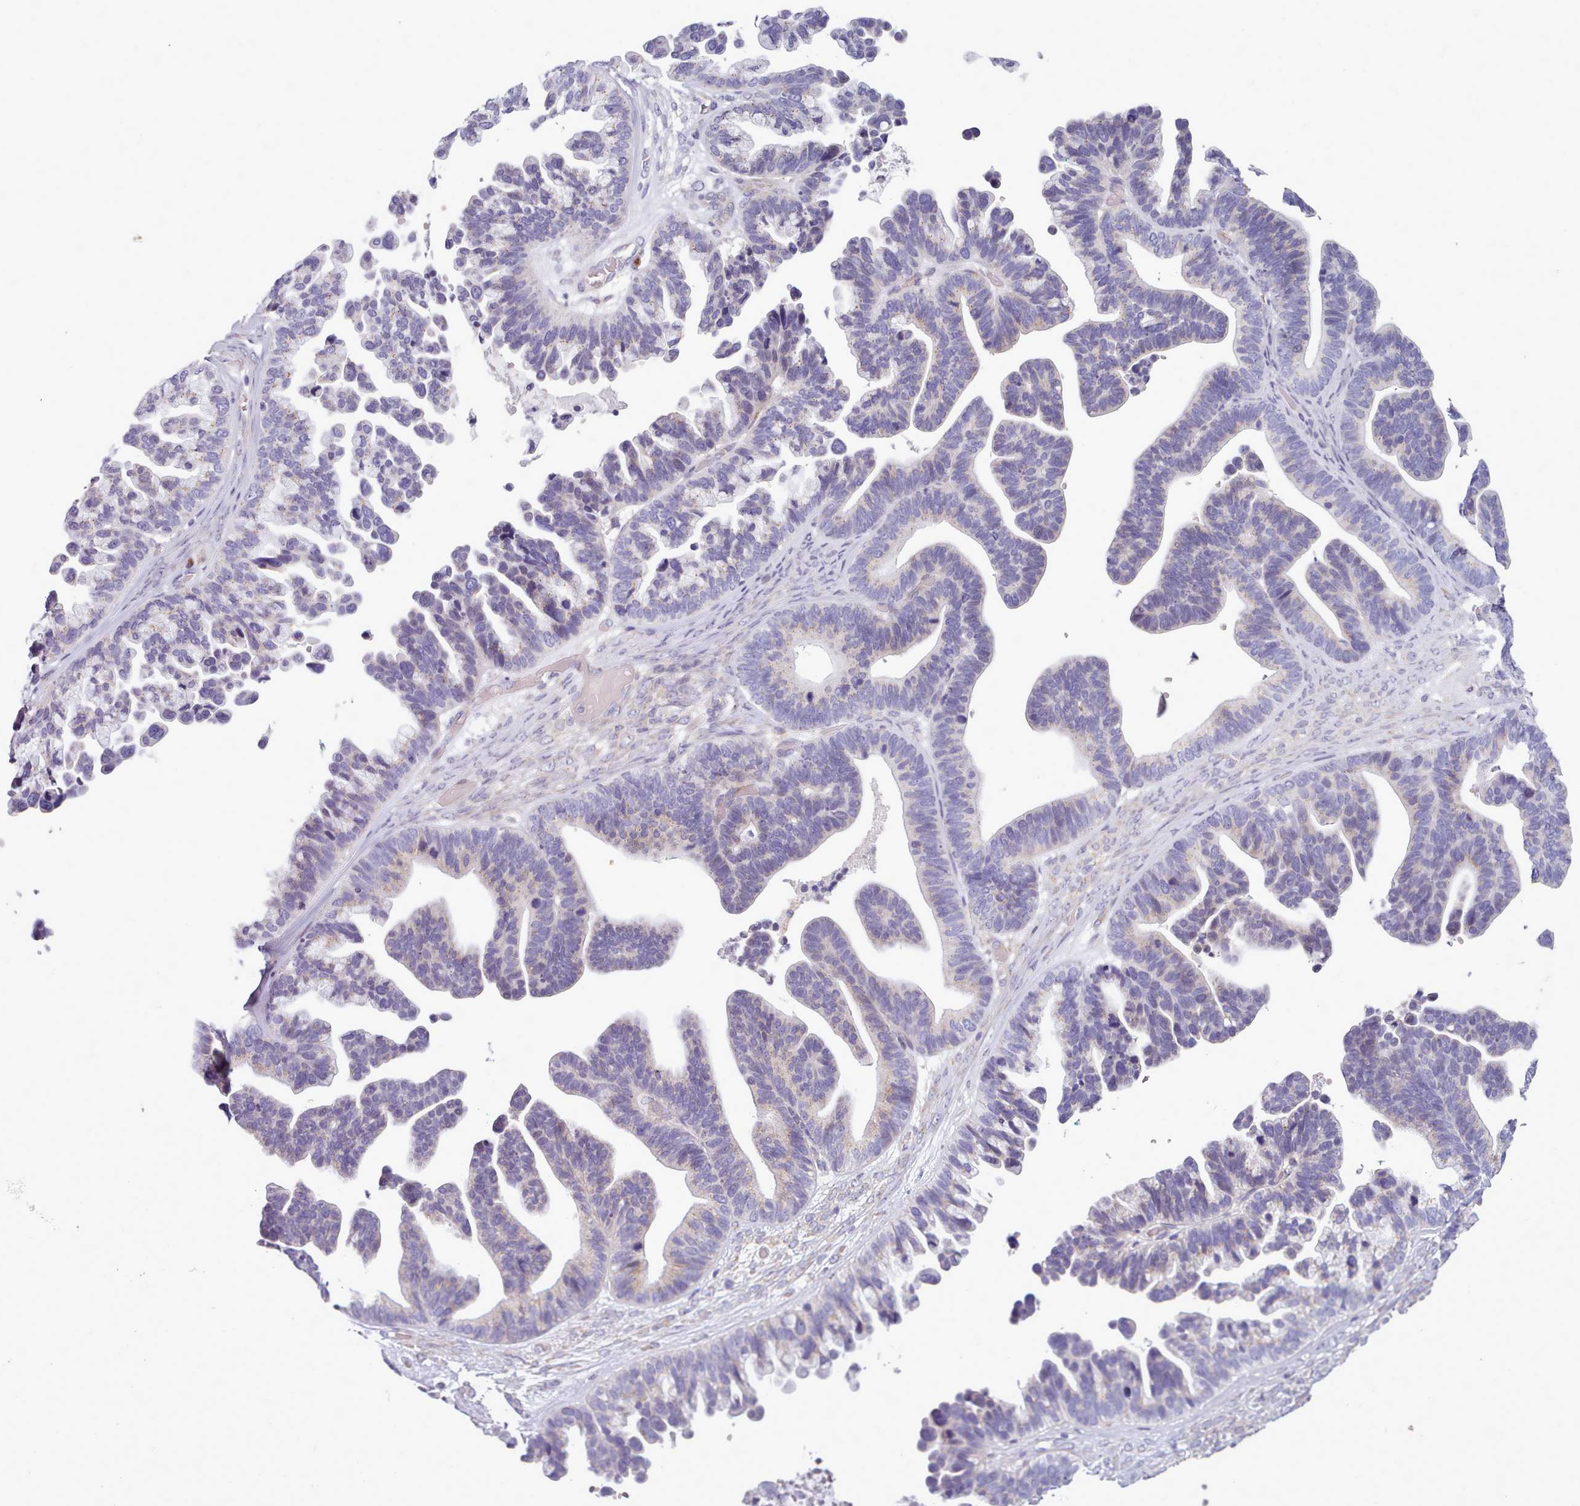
{"staining": {"intensity": "negative", "quantity": "none", "location": "none"}, "tissue": "ovarian cancer", "cell_type": "Tumor cells", "image_type": "cancer", "snomed": [{"axis": "morphology", "description": "Cystadenocarcinoma, serous, NOS"}, {"axis": "topography", "description": "Ovary"}], "caption": "High power microscopy photomicrograph of an IHC photomicrograph of ovarian cancer, revealing no significant expression in tumor cells.", "gene": "MYRFL", "patient": {"sex": "female", "age": 56}}